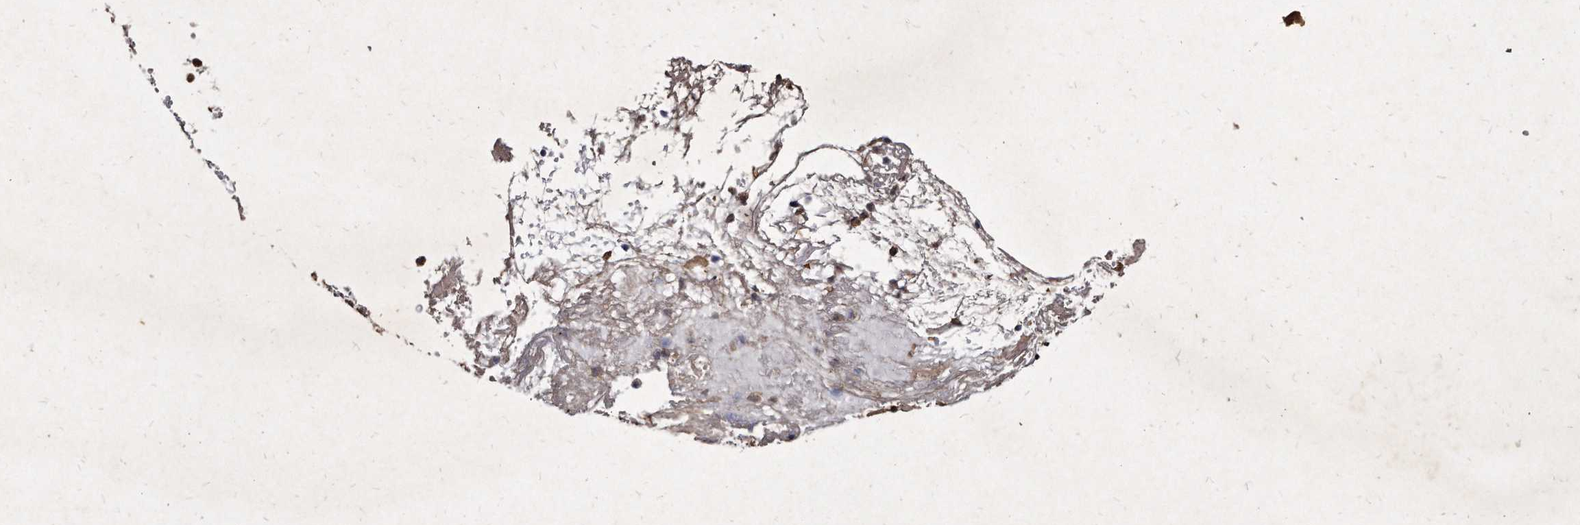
{"staining": {"intensity": "negative", "quantity": "none", "location": "none"}, "tissue": "cervical cancer", "cell_type": "Tumor cells", "image_type": "cancer", "snomed": [{"axis": "morphology", "description": "Squamous cell carcinoma, NOS"}, {"axis": "topography", "description": "Cervix"}], "caption": "This image is of cervical cancer stained with immunohistochemistry to label a protein in brown with the nuclei are counter-stained blue. There is no positivity in tumor cells. (DAB (3,3'-diaminobenzidine) immunohistochemistry (IHC), high magnification).", "gene": "KLHDC3", "patient": {"sex": "female", "age": 74}}